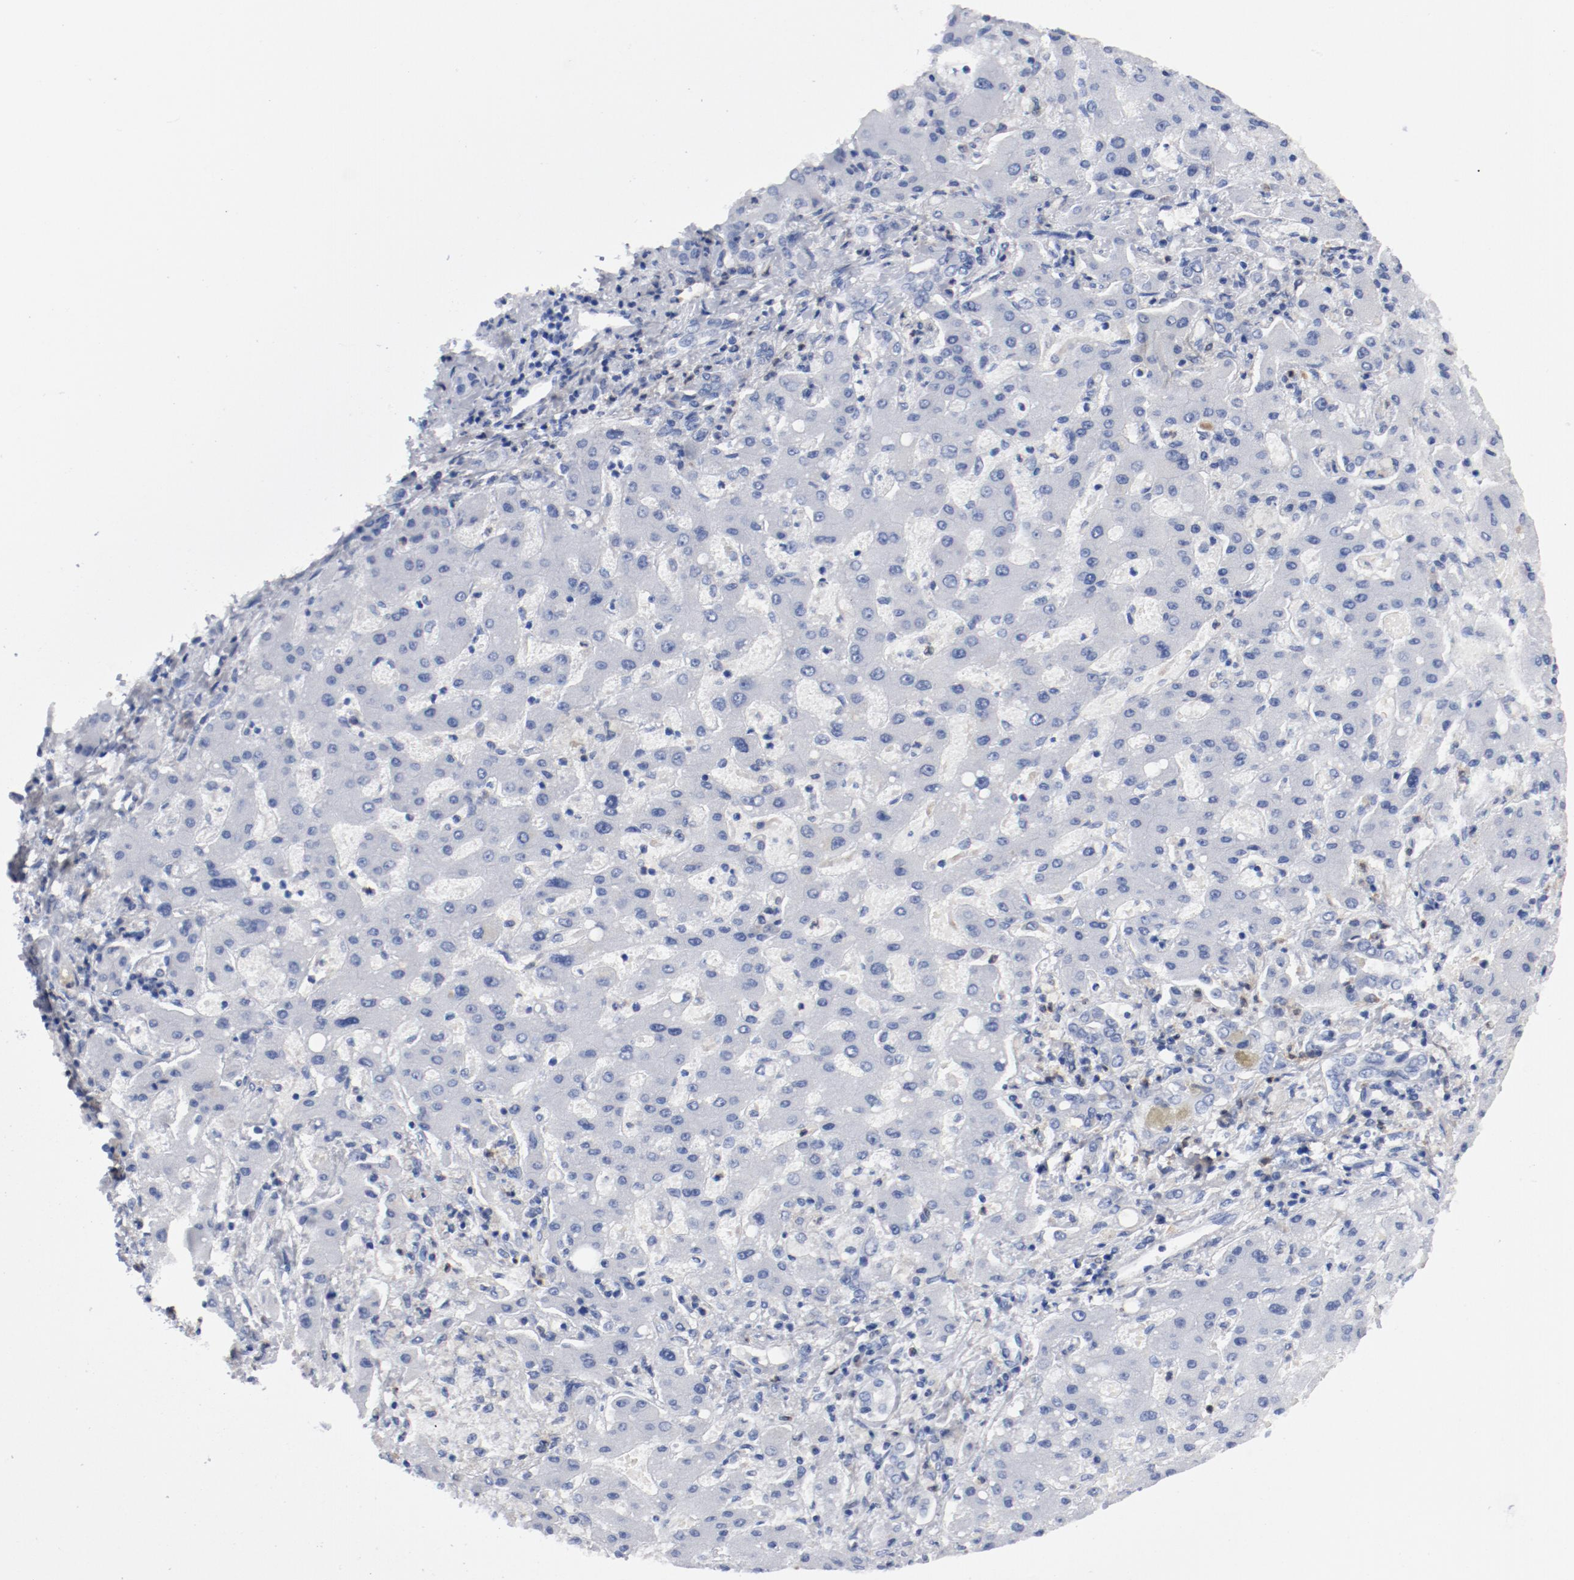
{"staining": {"intensity": "negative", "quantity": "none", "location": "none"}, "tissue": "liver cancer", "cell_type": "Tumor cells", "image_type": "cancer", "snomed": [{"axis": "morphology", "description": "Cholangiocarcinoma"}, {"axis": "topography", "description": "Liver"}], "caption": "Liver cholangiocarcinoma was stained to show a protein in brown. There is no significant positivity in tumor cells.", "gene": "NCF1", "patient": {"sex": "male", "age": 50}}